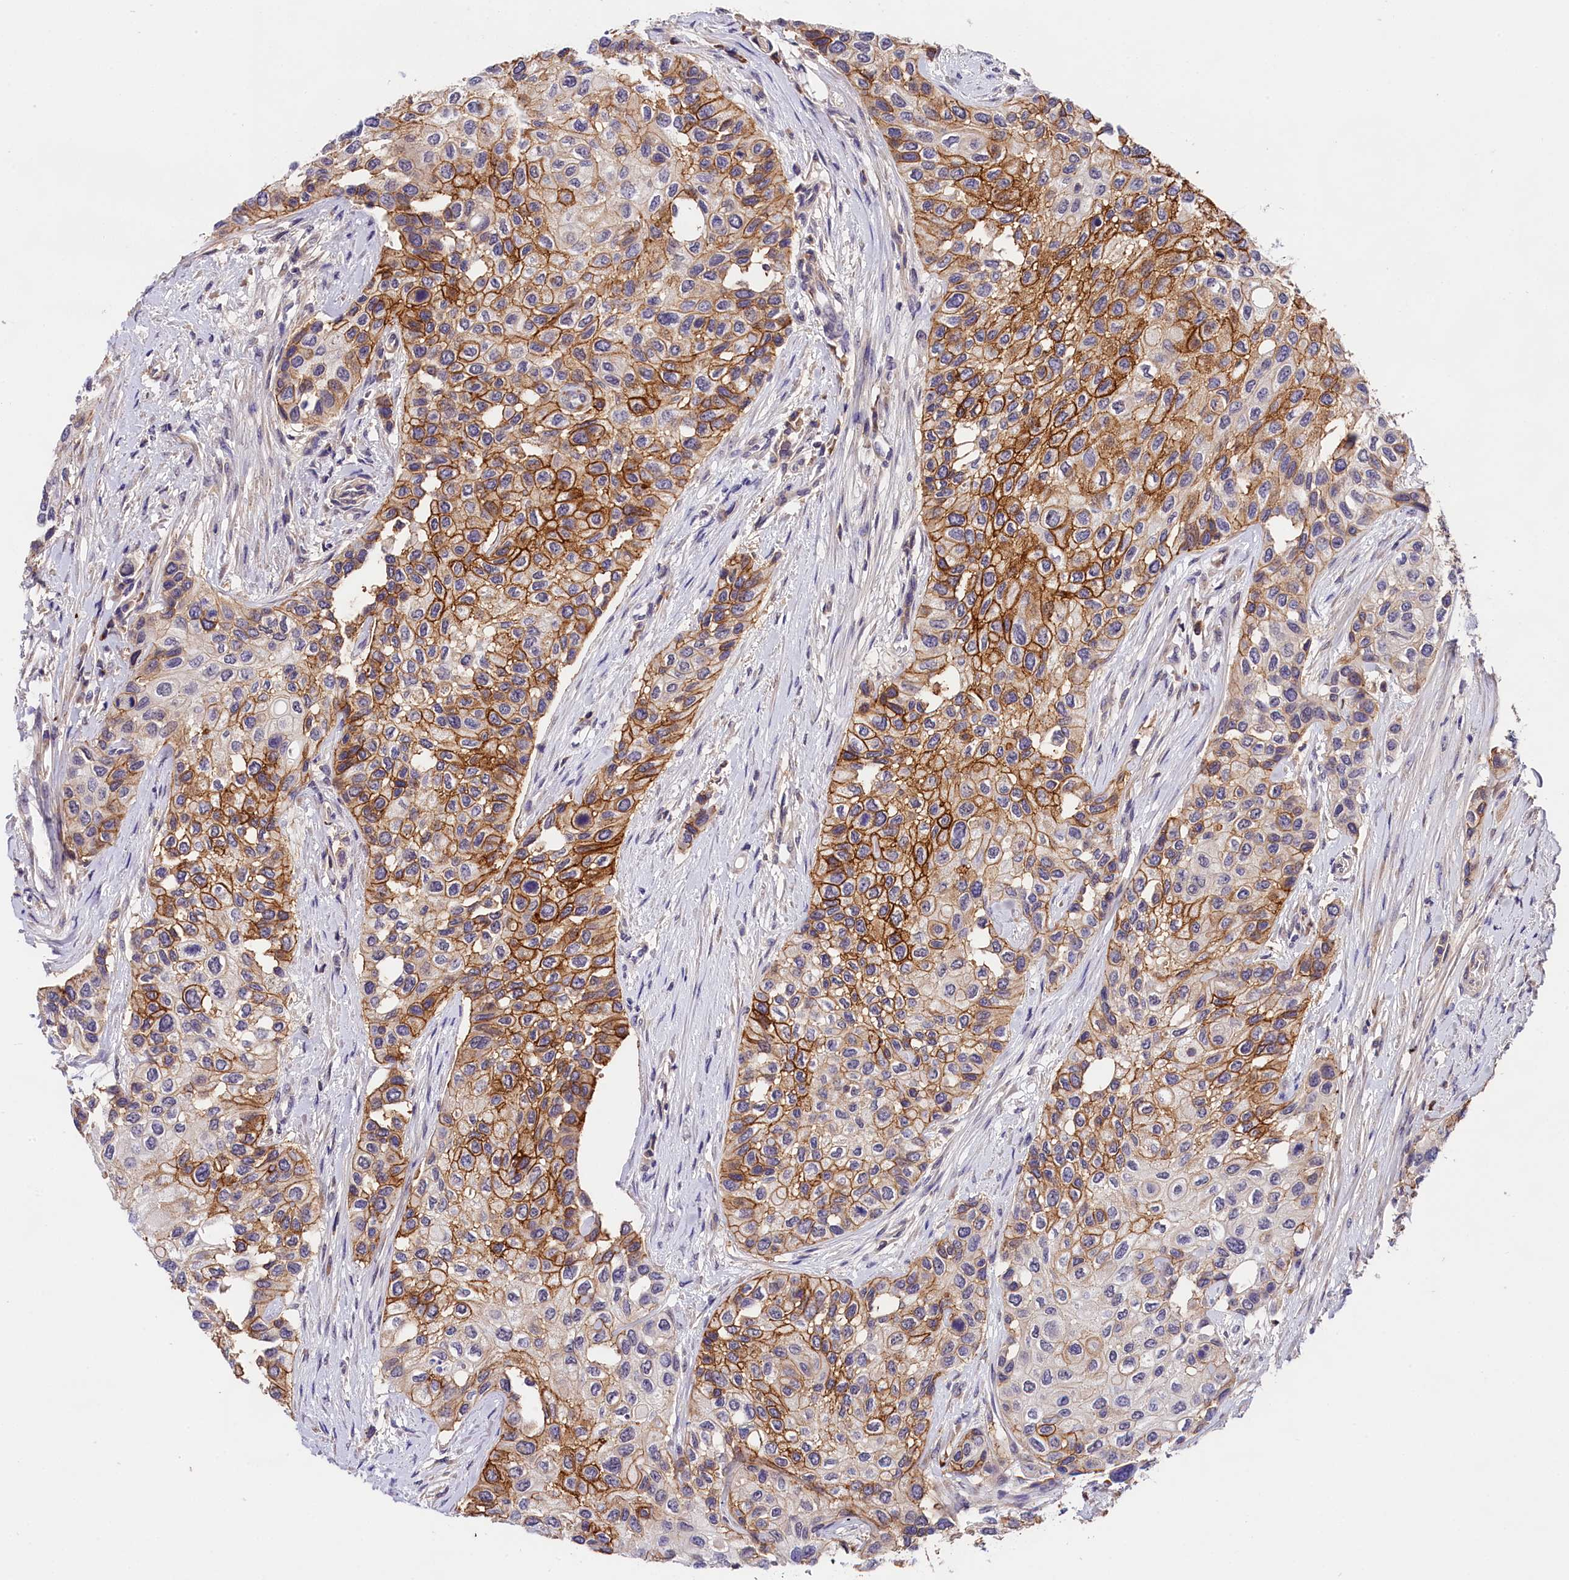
{"staining": {"intensity": "moderate", "quantity": "25%-75%", "location": "cytoplasmic/membranous"}, "tissue": "urothelial cancer", "cell_type": "Tumor cells", "image_type": "cancer", "snomed": [{"axis": "morphology", "description": "Normal tissue, NOS"}, {"axis": "morphology", "description": "Urothelial carcinoma, High grade"}, {"axis": "topography", "description": "Vascular tissue"}, {"axis": "topography", "description": "Urinary bladder"}], "caption": "Immunohistochemical staining of human high-grade urothelial carcinoma shows medium levels of moderate cytoplasmic/membranous protein staining in approximately 25%-75% of tumor cells.", "gene": "OAS3", "patient": {"sex": "female", "age": 56}}